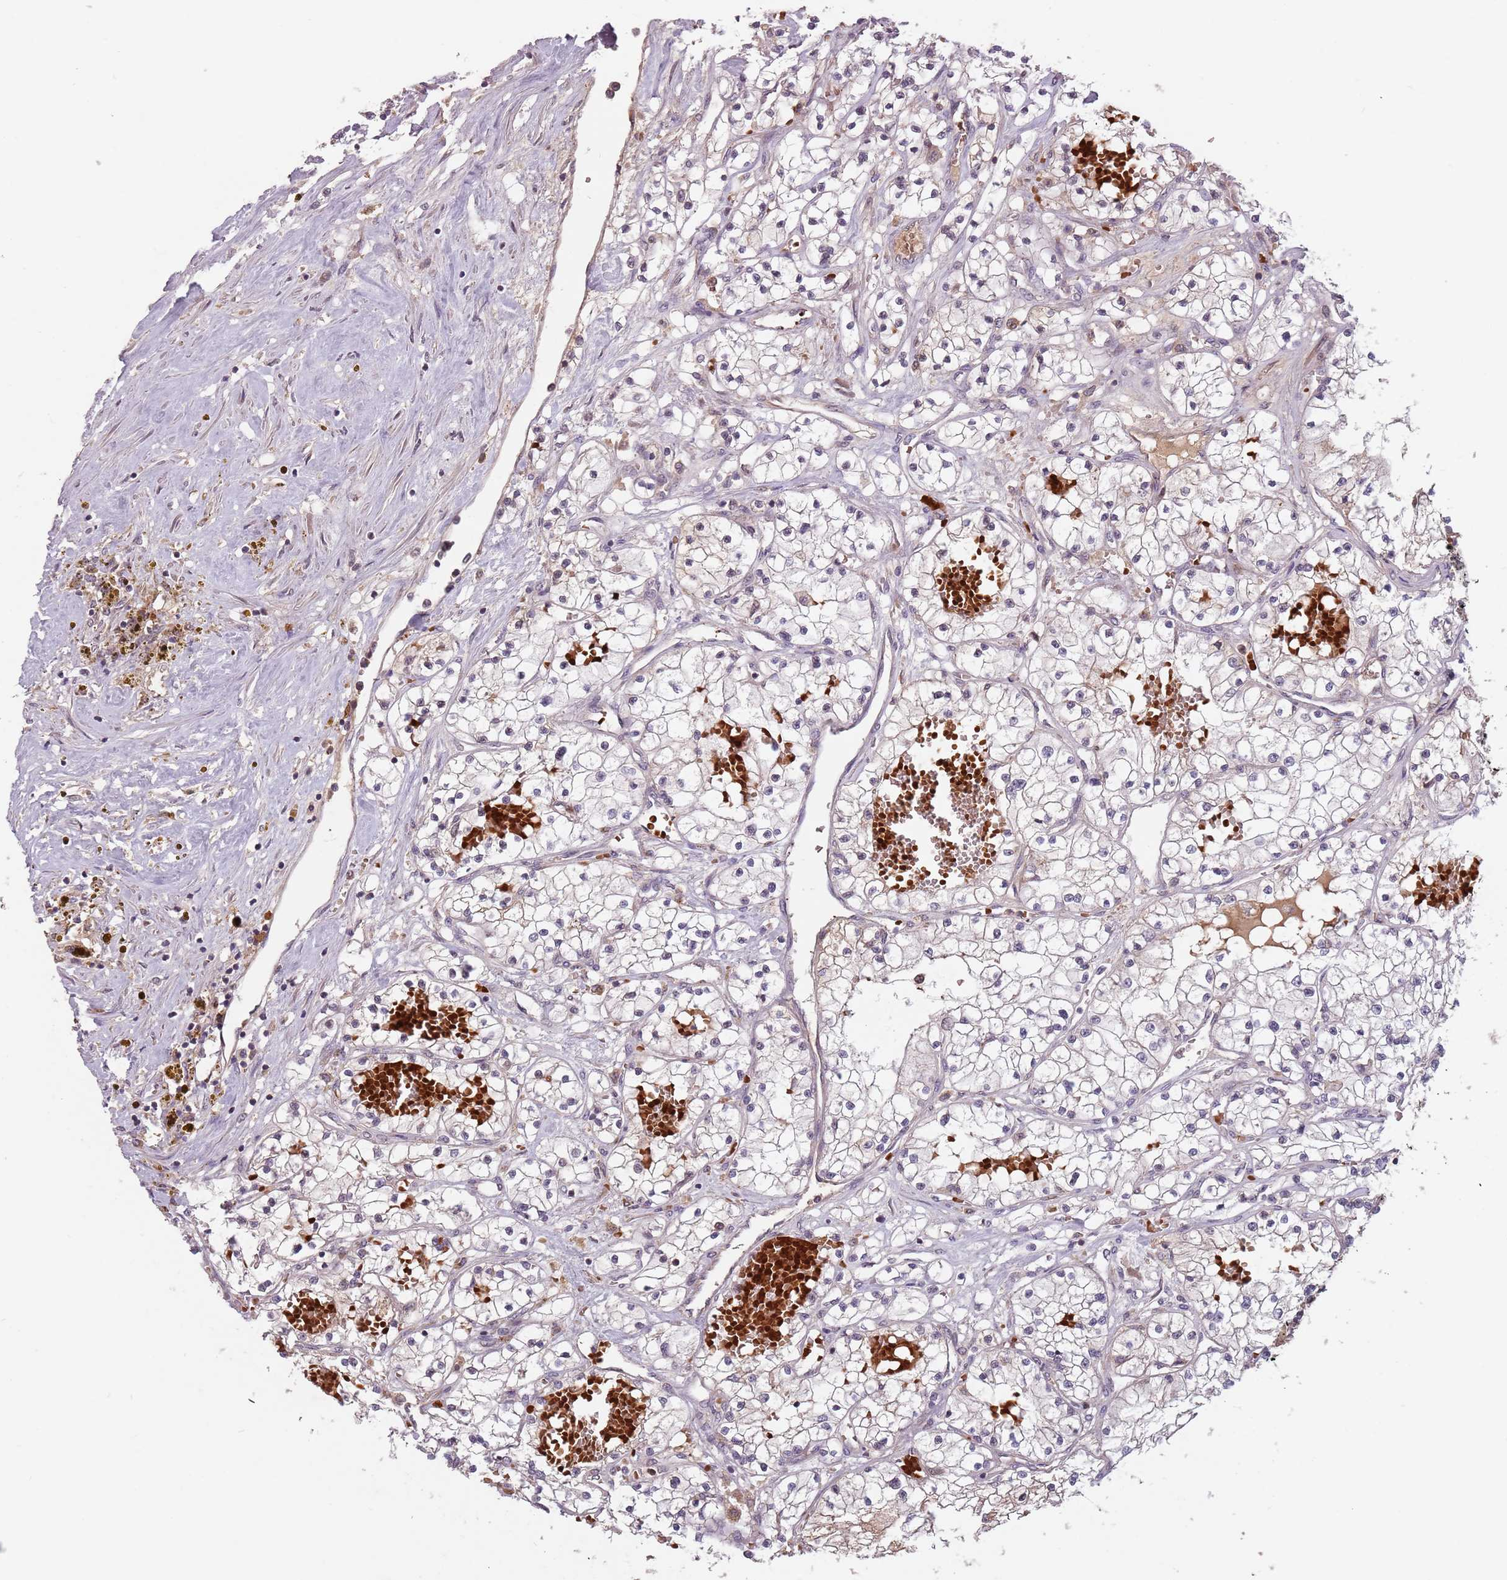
{"staining": {"intensity": "negative", "quantity": "none", "location": "none"}, "tissue": "renal cancer", "cell_type": "Tumor cells", "image_type": "cancer", "snomed": [{"axis": "morphology", "description": "Normal tissue, NOS"}, {"axis": "morphology", "description": "Adenocarcinoma, NOS"}, {"axis": "topography", "description": "Kidney"}], "caption": "IHC of renal adenocarcinoma exhibits no staining in tumor cells.", "gene": "GPR180", "patient": {"sex": "male", "age": 68}}